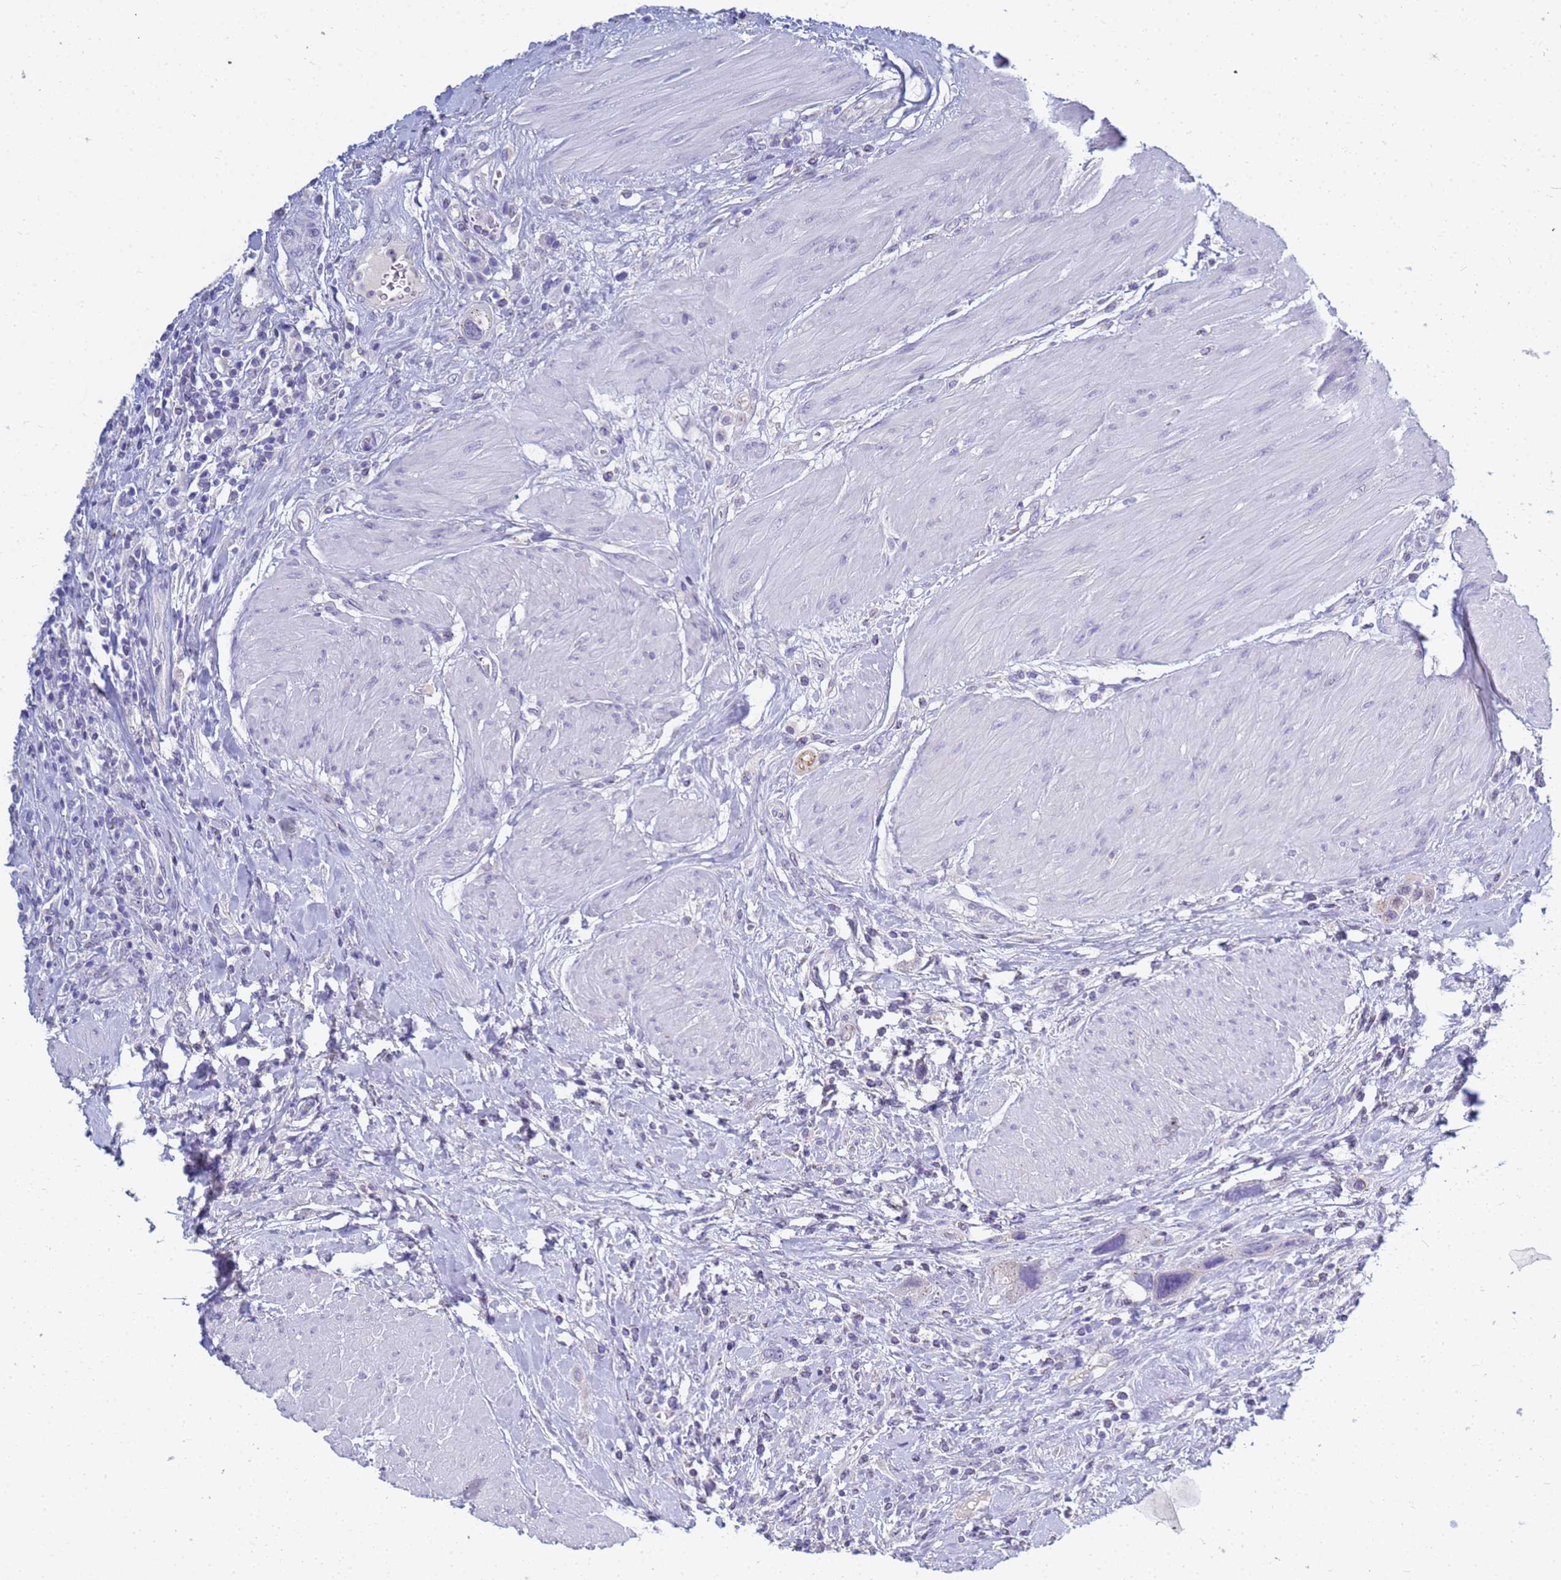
{"staining": {"intensity": "negative", "quantity": "none", "location": "none"}, "tissue": "urothelial cancer", "cell_type": "Tumor cells", "image_type": "cancer", "snomed": [{"axis": "morphology", "description": "Urothelial carcinoma, High grade"}, {"axis": "topography", "description": "Urinary bladder"}], "caption": "This is a photomicrograph of IHC staining of urothelial cancer, which shows no staining in tumor cells.", "gene": "B3GNT8", "patient": {"sex": "male", "age": 50}}